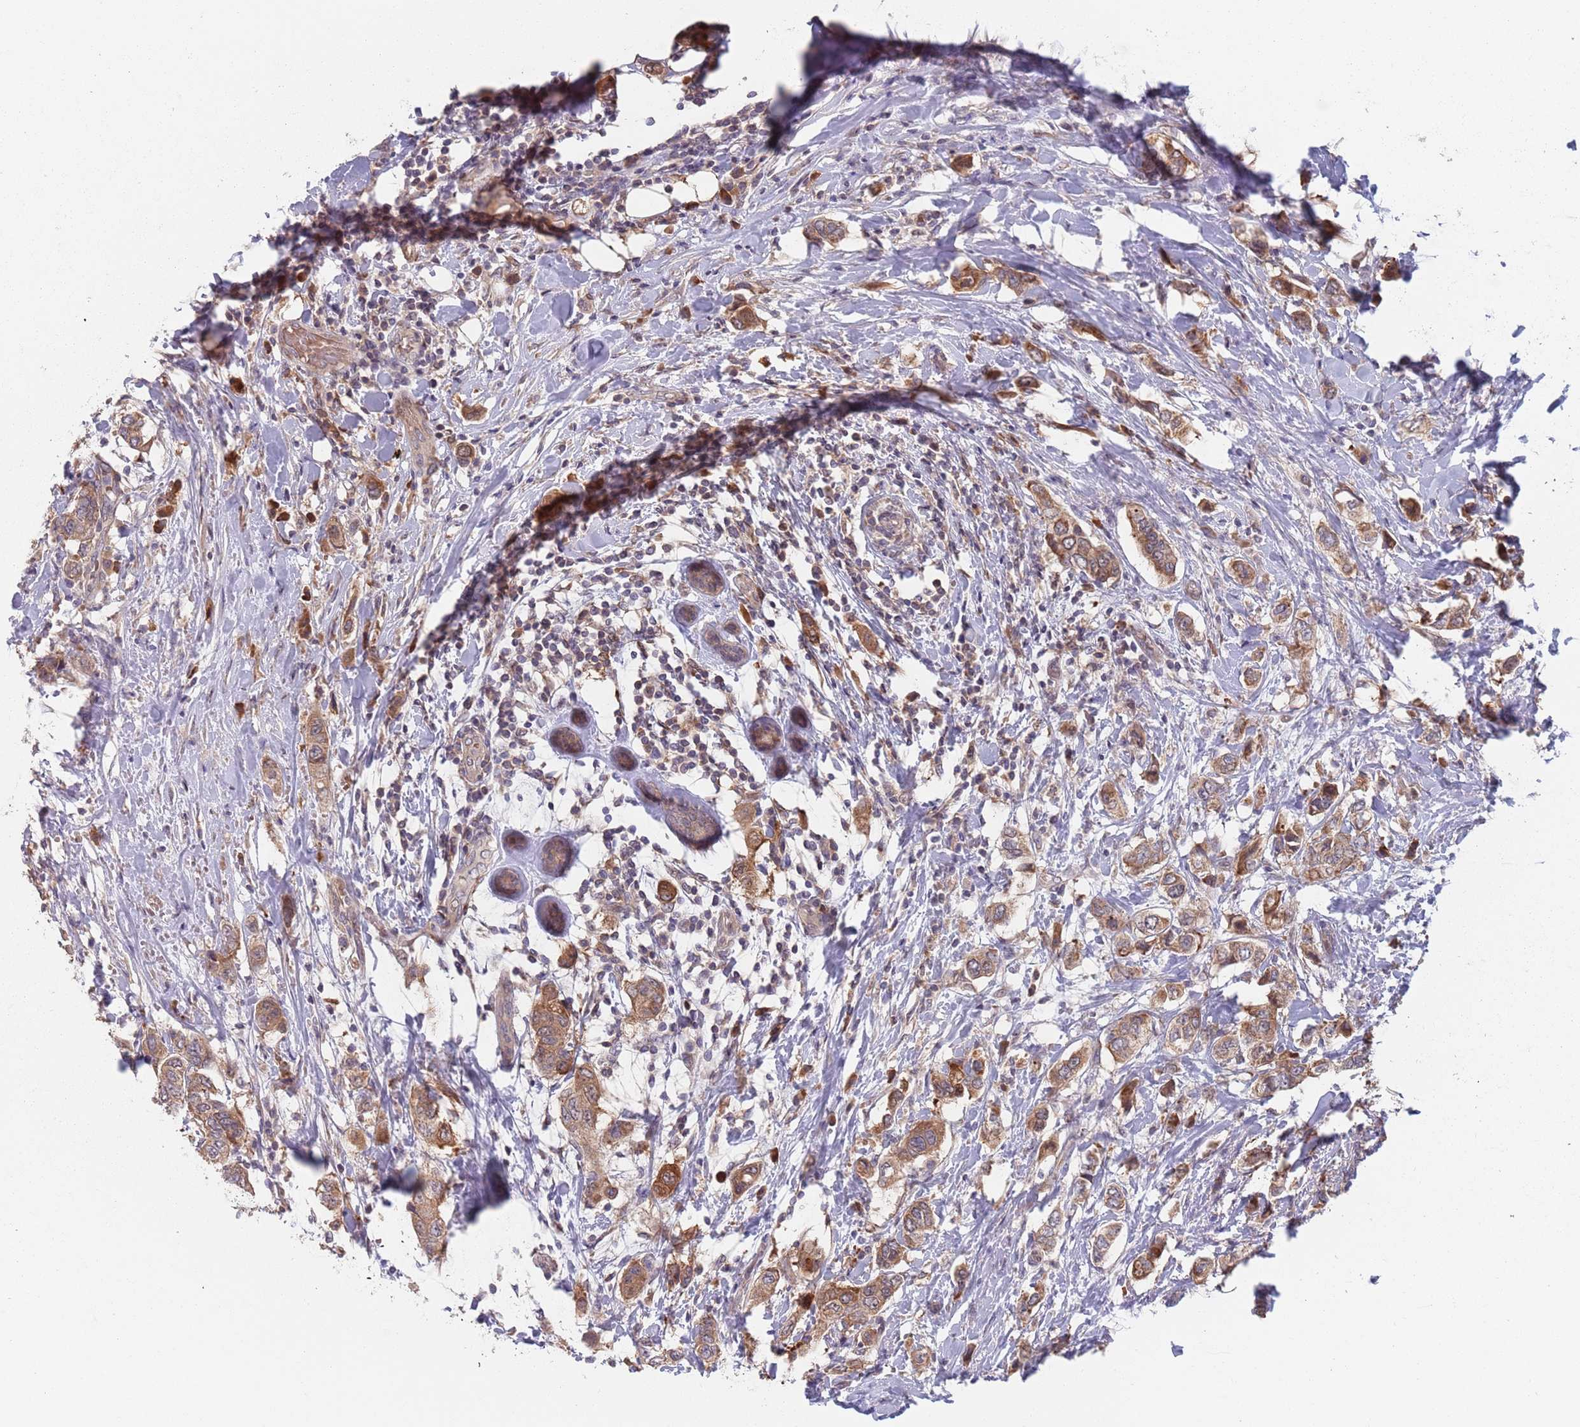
{"staining": {"intensity": "moderate", "quantity": ">75%", "location": "cytoplasmic/membranous"}, "tissue": "breast cancer", "cell_type": "Tumor cells", "image_type": "cancer", "snomed": [{"axis": "morphology", "description": "Lobular carcinoma"}, {"axis": "topography", "description": "Breast"}], "caption": "Protein analysis of breast lobular carcinoma tissue demonstrates moderate cytoplasmic/membranous expression in approximately >75% of tumor cells.", "gene": "ZNF140", "patient": {"sex": "female", "age": 51}}